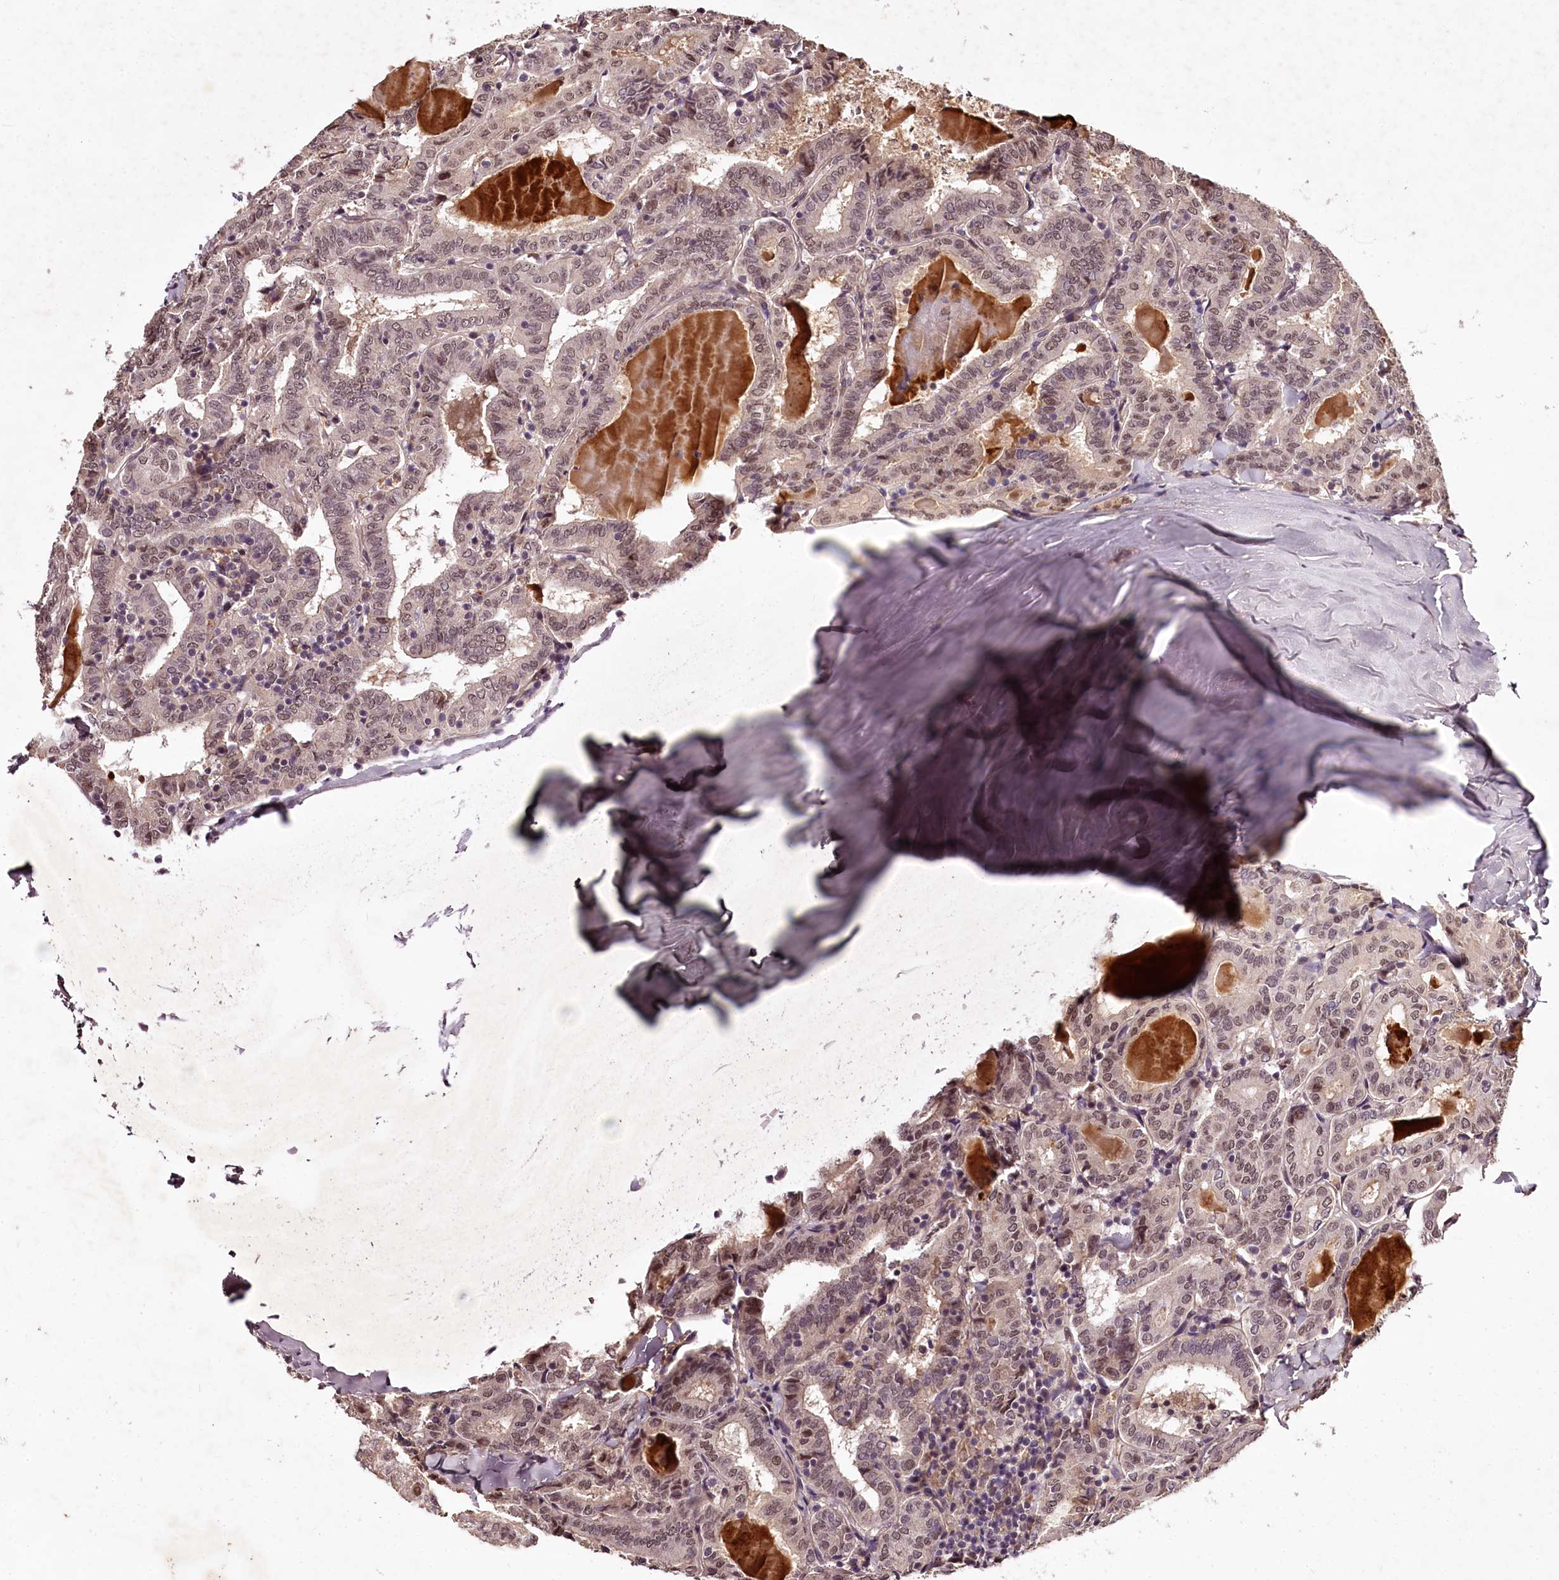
{"staining": {"intensity": "weak", "quantity": ">75%", "location": "nuclear"}, "tissue": "thyroid cancer", "cell_type": "Tumor cells", "image_type": "cancer", "snomed": [{"axis": "morphology", "description": "Papillary adenocarcinoma, NOS"}, {"axis": "topography", "description": "Thyroid gland"}], "caption": "Papillary adenocarcinoma (thyroid) stained for a protein reveals weak nuclear positivity in tumor cells.", "gene": "MAML3", "patient": {"sex": "female", "age": 72}}